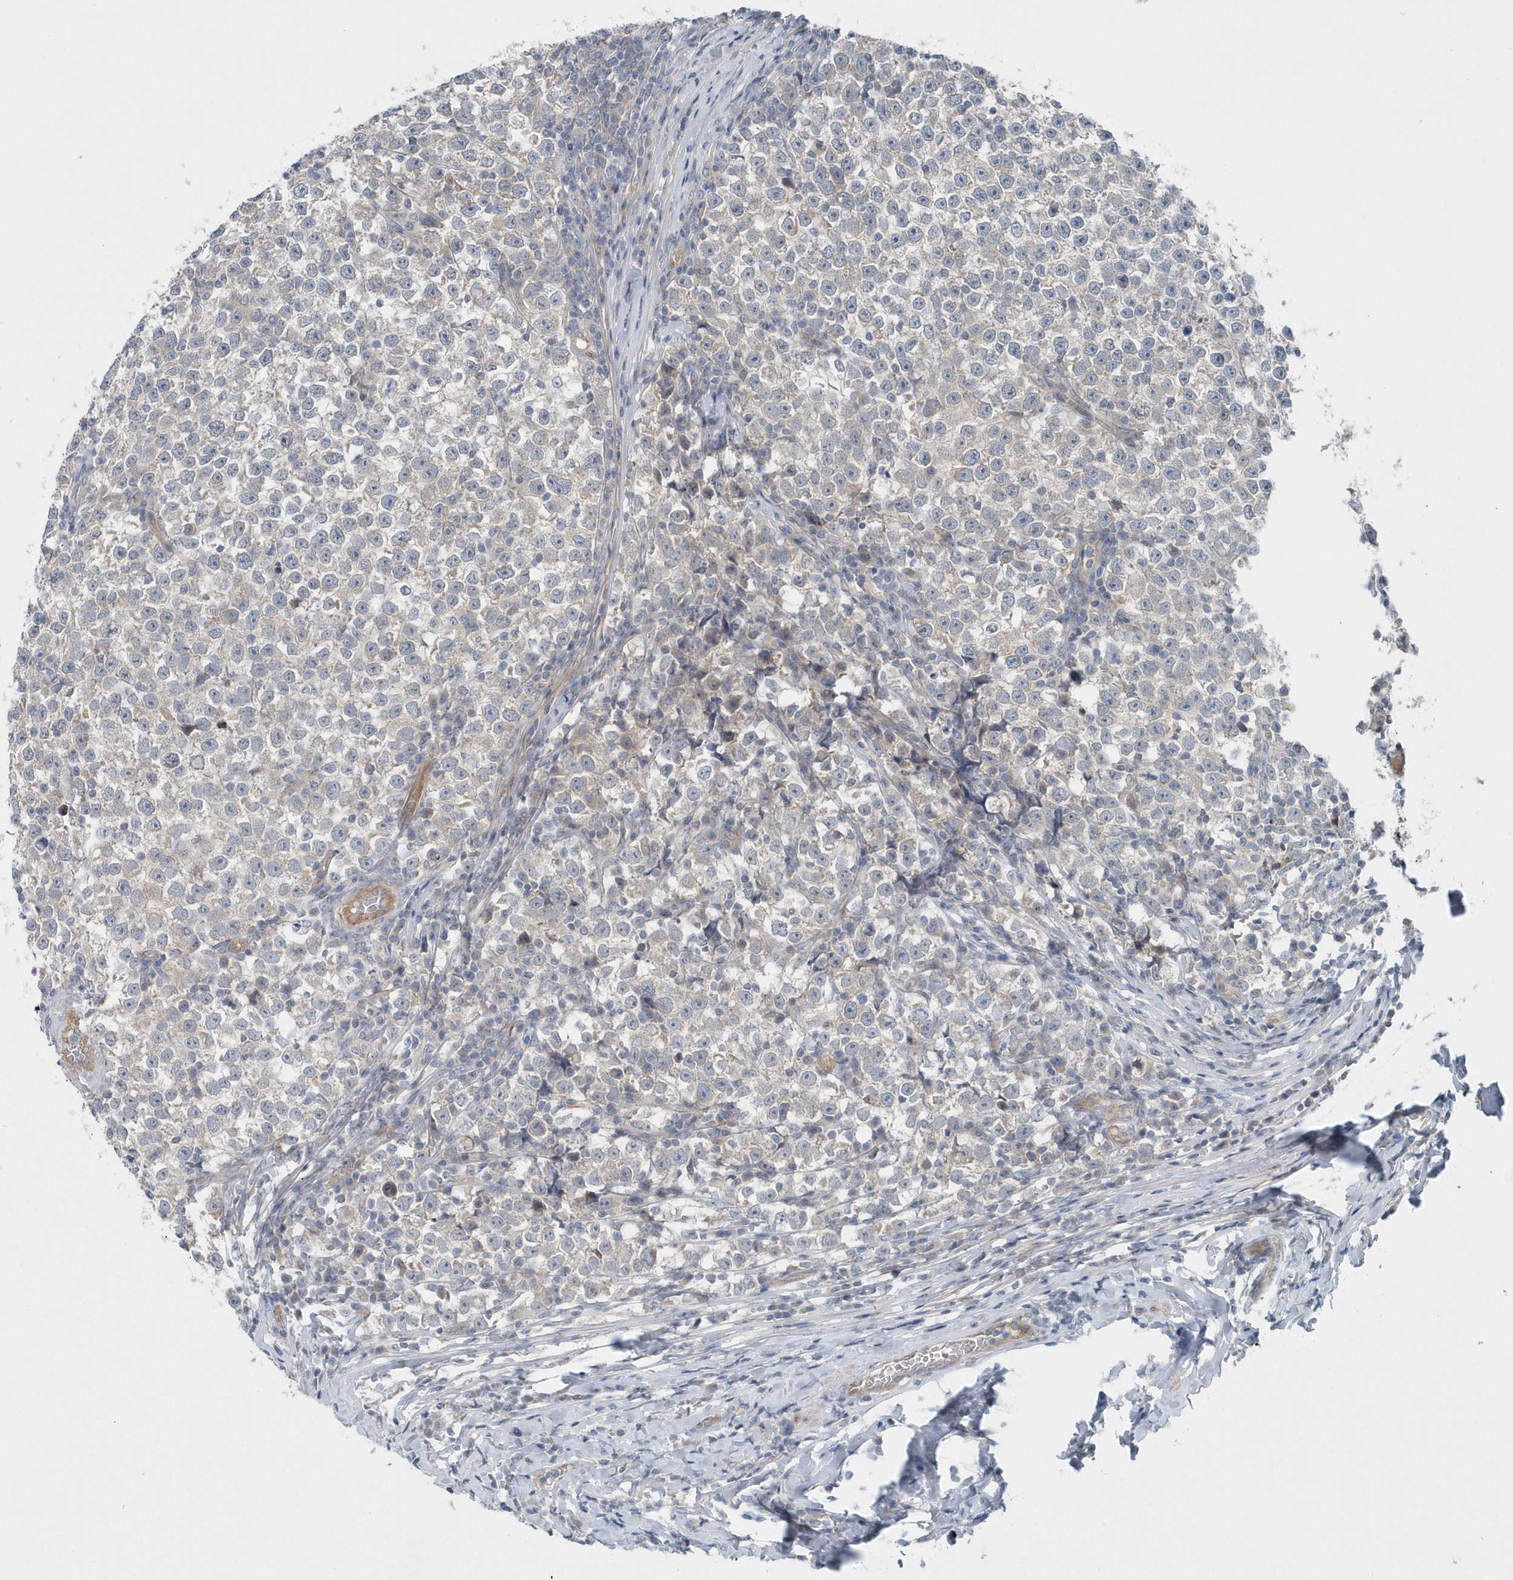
{"staining": {"intensity": "negative", "quantity": "none", "location": "none"}, "tissue": "testis cancer", "cell_type": "Tumor cells", "image_type": "cancer", "snomed": [{"axis": "morphology", "description": "Normal tissue, NOS"}, {"axis": "morphology", "description": "Seminoma, NOS"}, {"axis": "topography", "description": "Testis"}], "caption": "A micrograph of testis cancer stained for a protein exhibits no brown staining in tumor cells.", "gene": "MCC", "patient": {"sex": "male", "age": 43}}